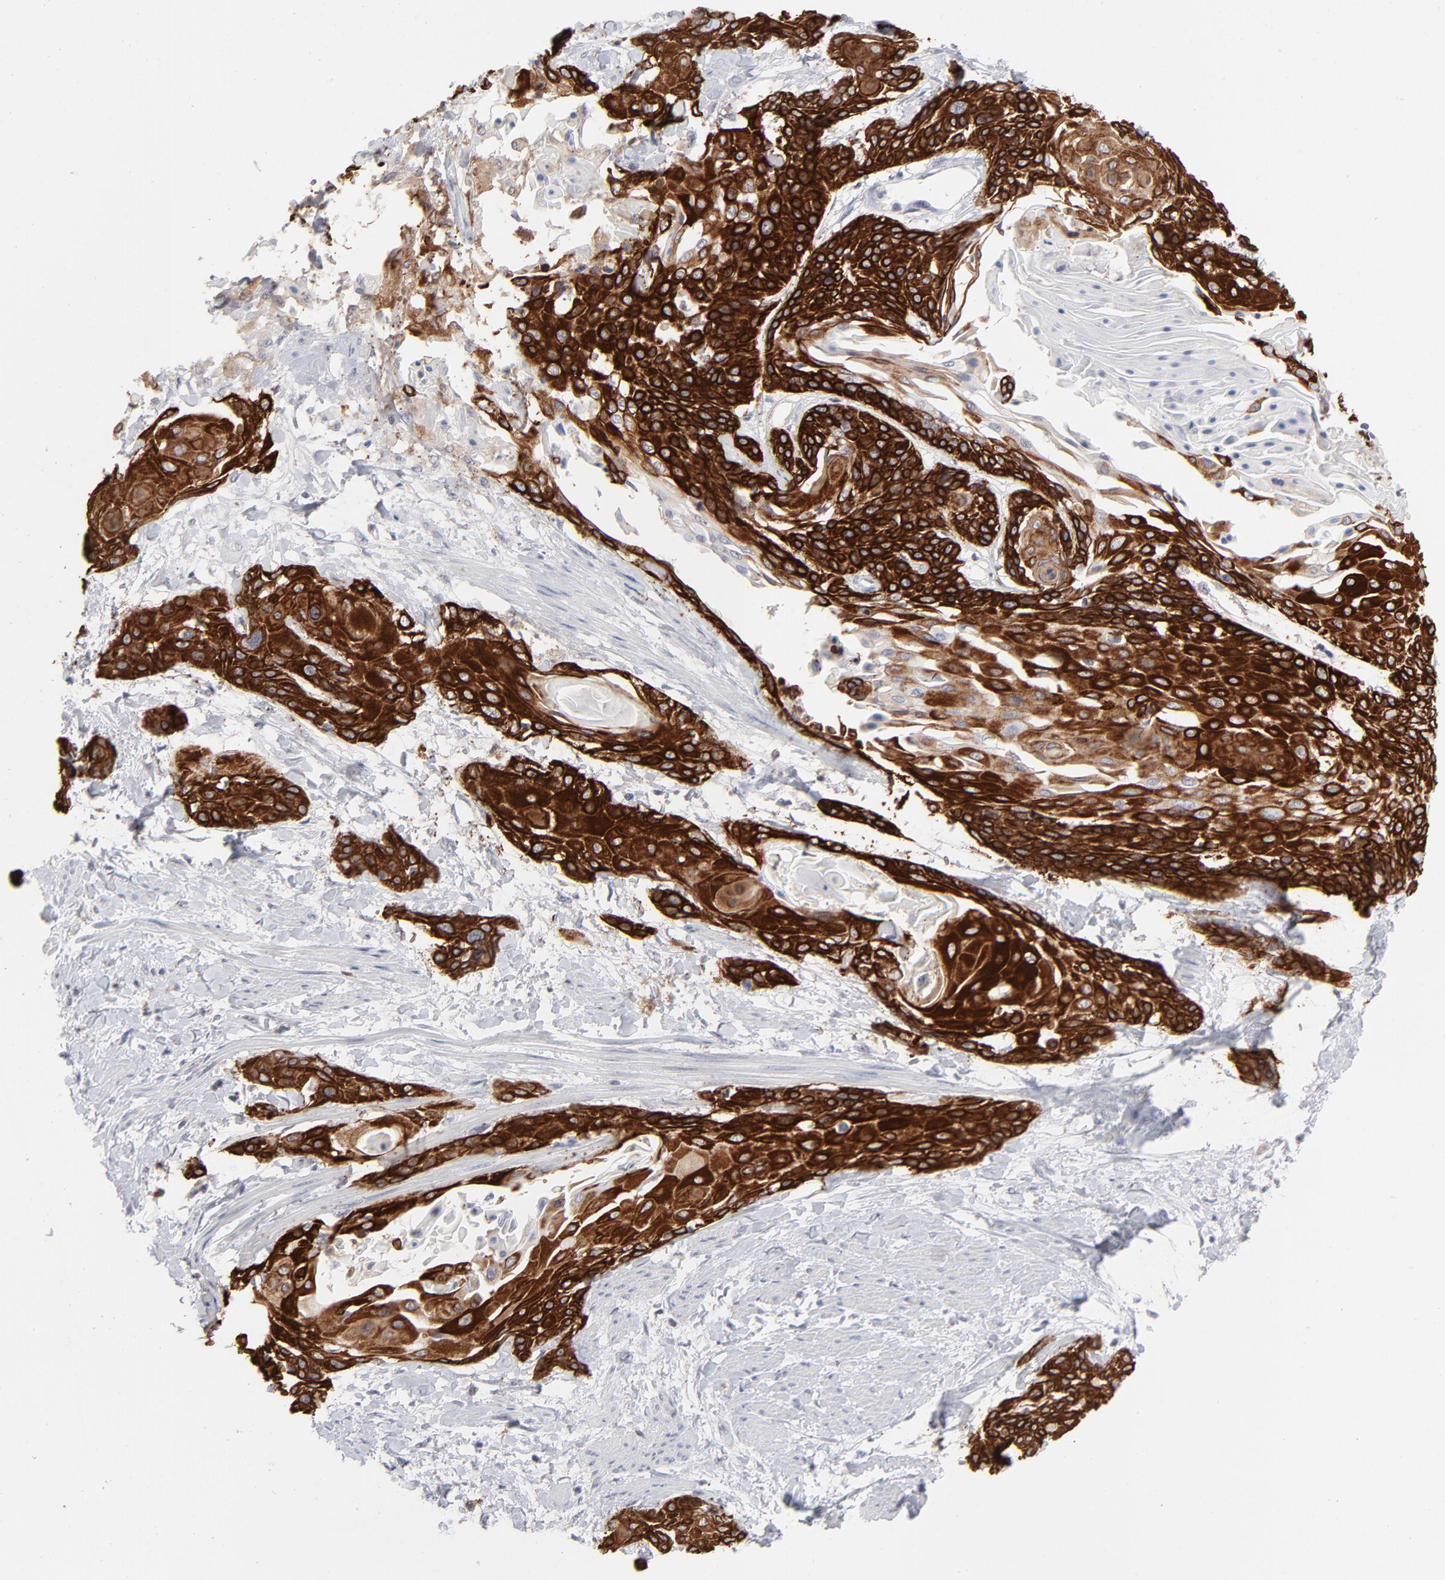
{"staining": {"intensity": "strong", "quantity": ">75%", "location": "cytoplasmic/membranous"}, "tissue": "cervical cancer", "cell_type": "Tumor cells", "image_type": "cancer", "snomed": [{"axis": "morphology", "description": "Squamous cell carcinoma, NOS"}, {"axis": "topography", "description": "Cervix"}], "caption": "Protein expression analysis of human cervical squamous cell carcinoma reveals strong cytoplasmic/membranous staining in about >75% of tumor cells. (brown staining indicates protein expression, while blue staining denotes nuclei).", "gene": "CCR2", "patient": {"sex": "female", "age": 57}}